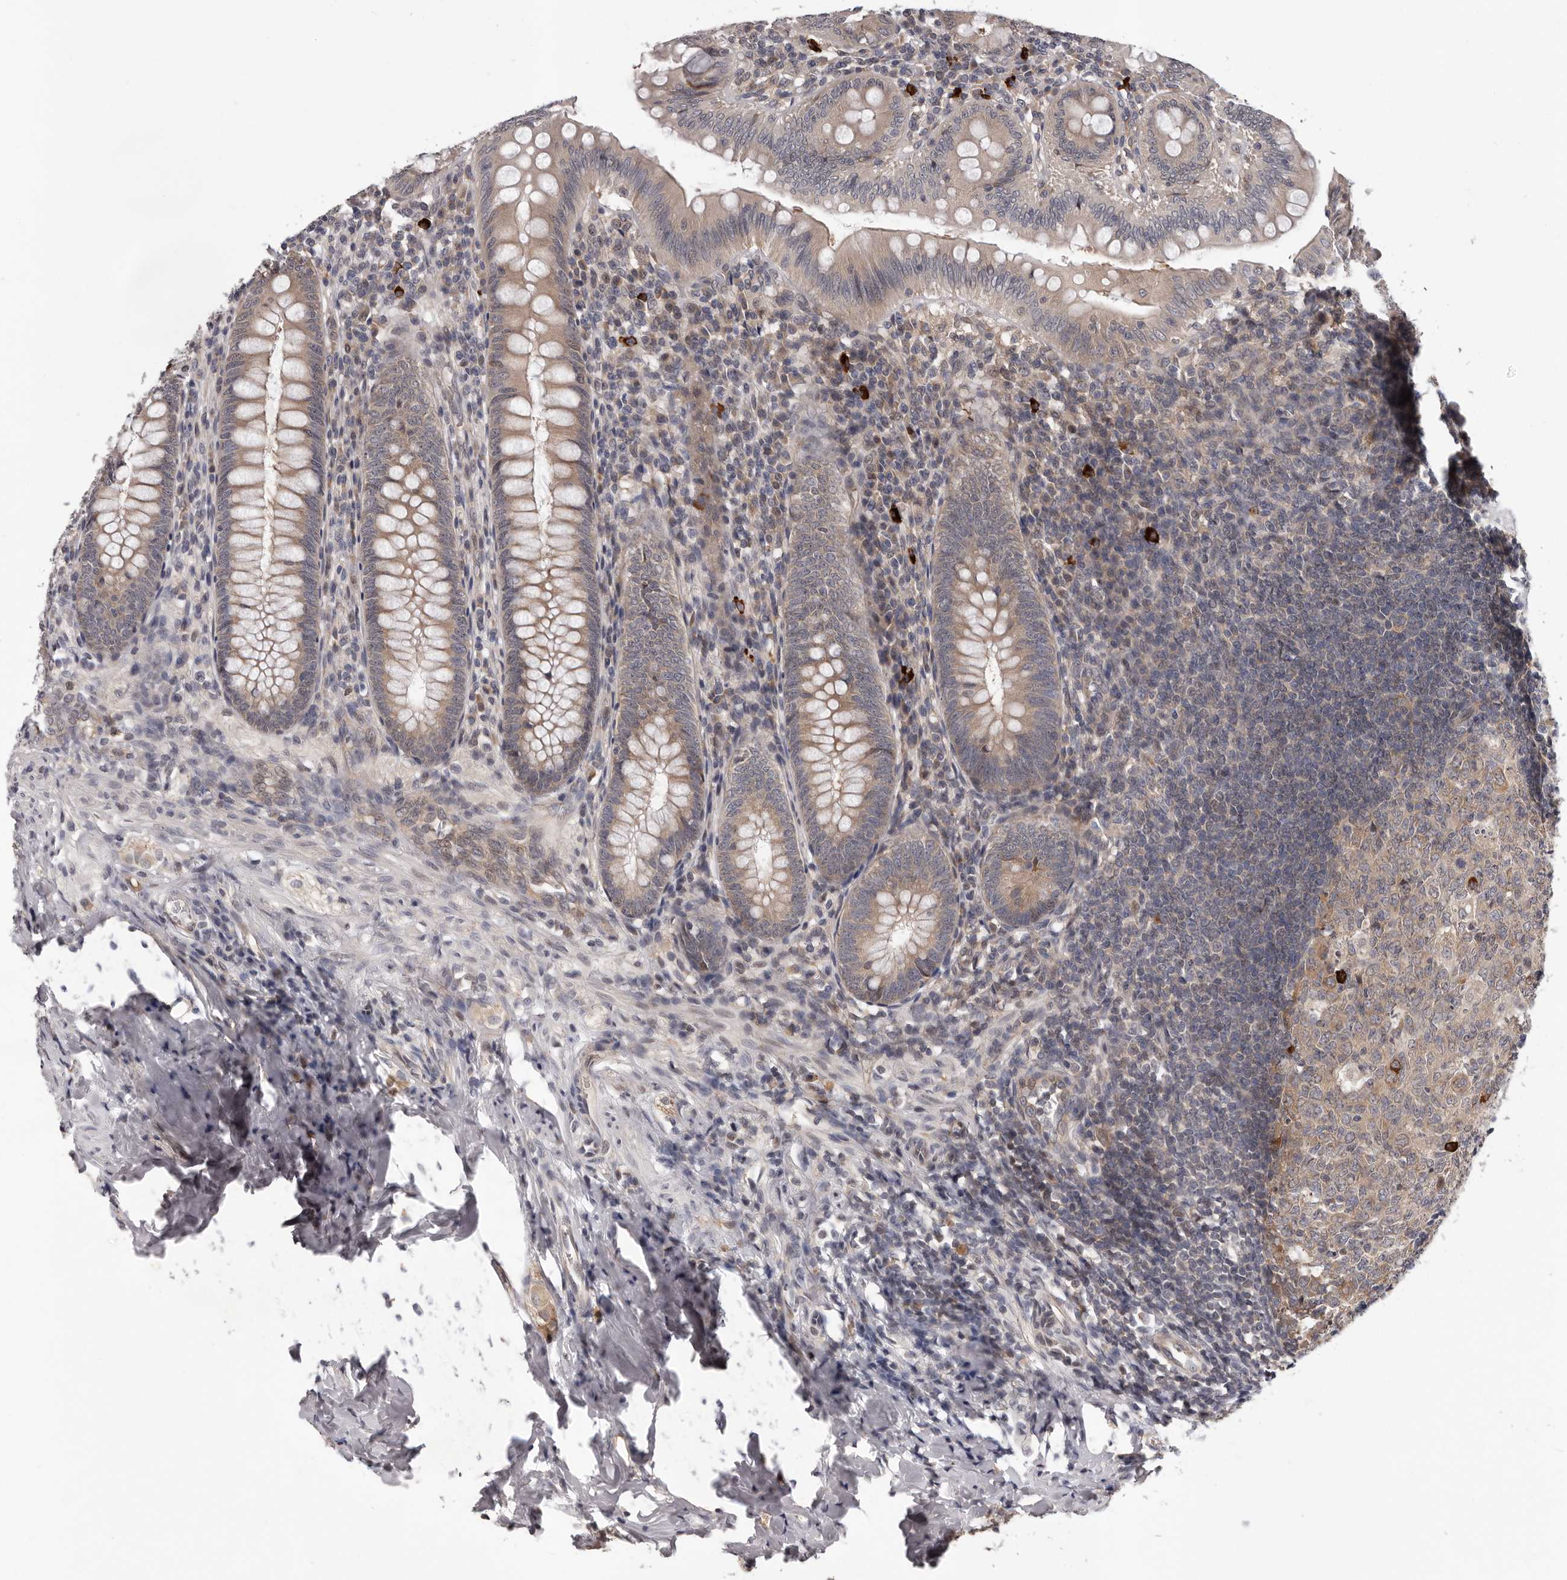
{"staining": {"intensity": "moderate", "quantity": ">75%", "location": "cytoplasmic/membranous"}, "tissue": "appendix", "cell_type": "Glandular cells", "image_type": "normal", "snomed": [{"axis": "morphology", "description": "Normal tissue, NOS"}, {"axis": "topography", "description": "Appendix"}], "caption": "Immunohistochemical staining of benign appendix reveals >75% levels of moderate cytoplasmic/membranous protein expression in approximately >75% of glandular cells. Nuclei are stained in blue.", "gene": "MED8", "patient": {"sex": "male", "age": 14}}